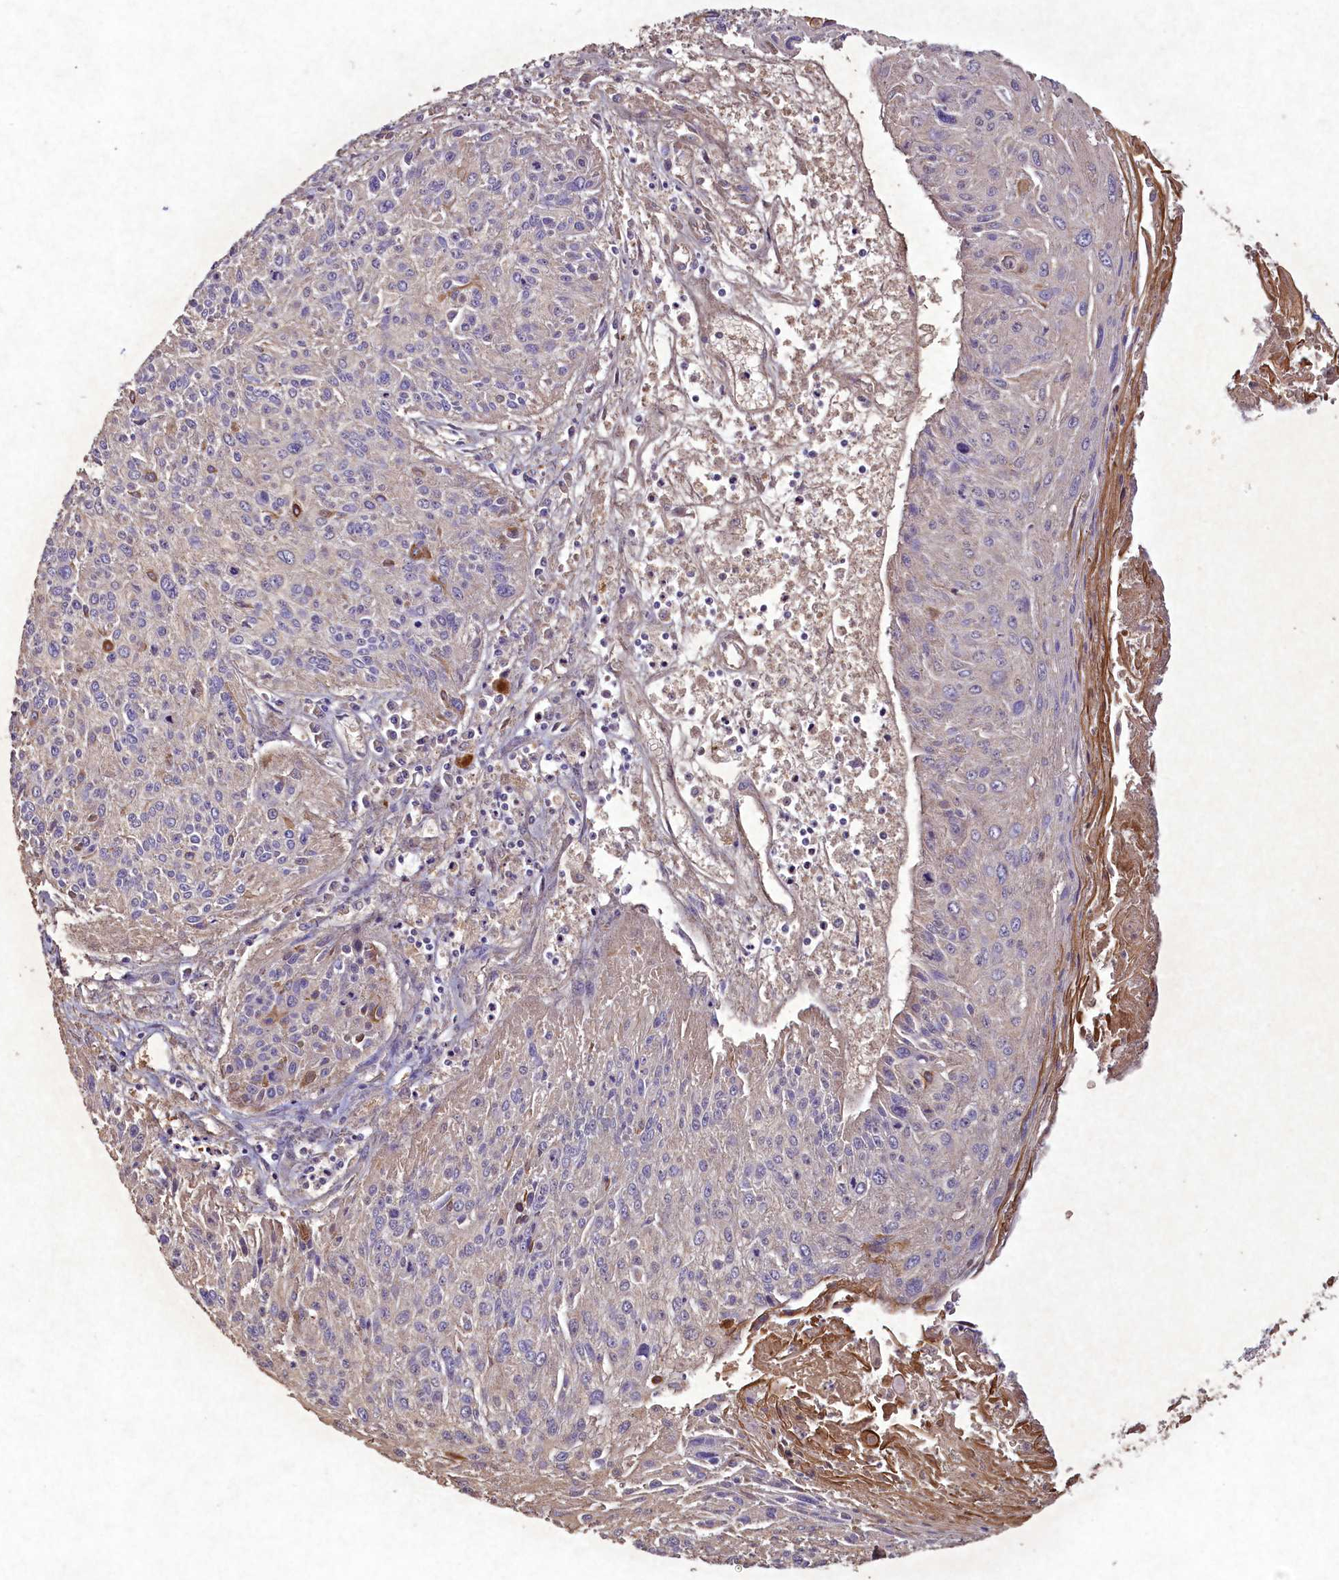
{"staining": {"intensity": "negative", "quantity": "none", "location": "none"}, "tissue": "cervical cancer", "cell_type": "Tumor cells", "image_type": "cancer", "snomed": [{"axis": "morphology", "description": "Squamous cell carcinoma, NOS"}, {"axis": "topography", "description": "Cervix"}], "caption": "There is no significant positivity in tumor cells of cervical cancer.", "gene": "CIAO2B", "patient": {"sex": "female", "age": 51}}